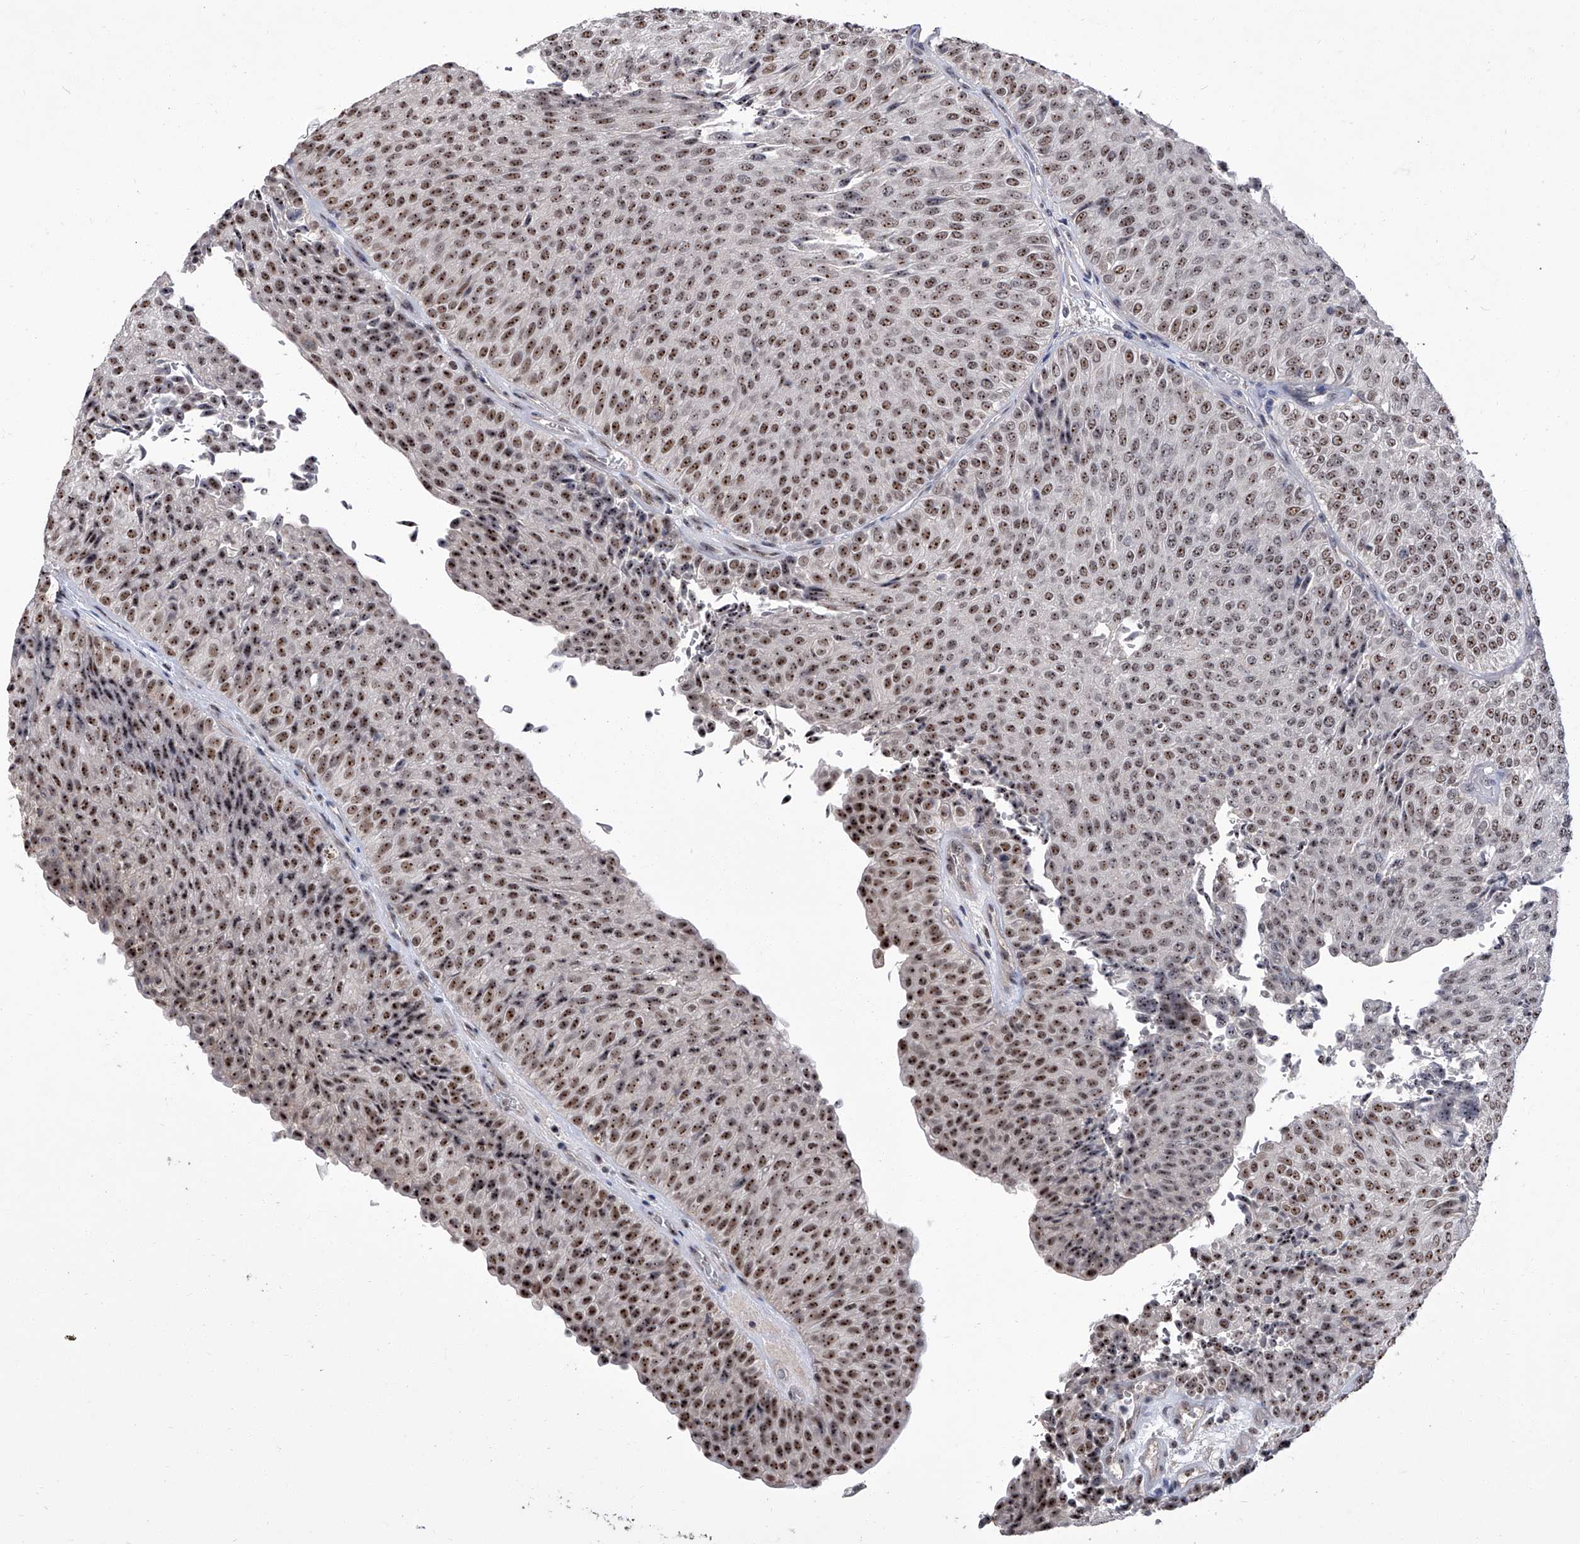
{"staining": {"intensity": "moderate", "quantity": ">75%", "location": "nuclear"}, "tissue": "urothelial cancer", "cell_type": "Tumor cells", "image_type": "cancer", "snomed": [{"axis": "morphology", "description": "Urothelial carcinoma, Low grade"}, {"axis": "topography", "description": "Urinary bladder"}], "caption": "This image displays immunohistochemistry (IHC) staining of human urothelial cancer, with medium moderate nuclear staining in approximately >75% of tumor cells.", "gene": "CMTR1", "patient": {"sex": "male", "age": 78}}